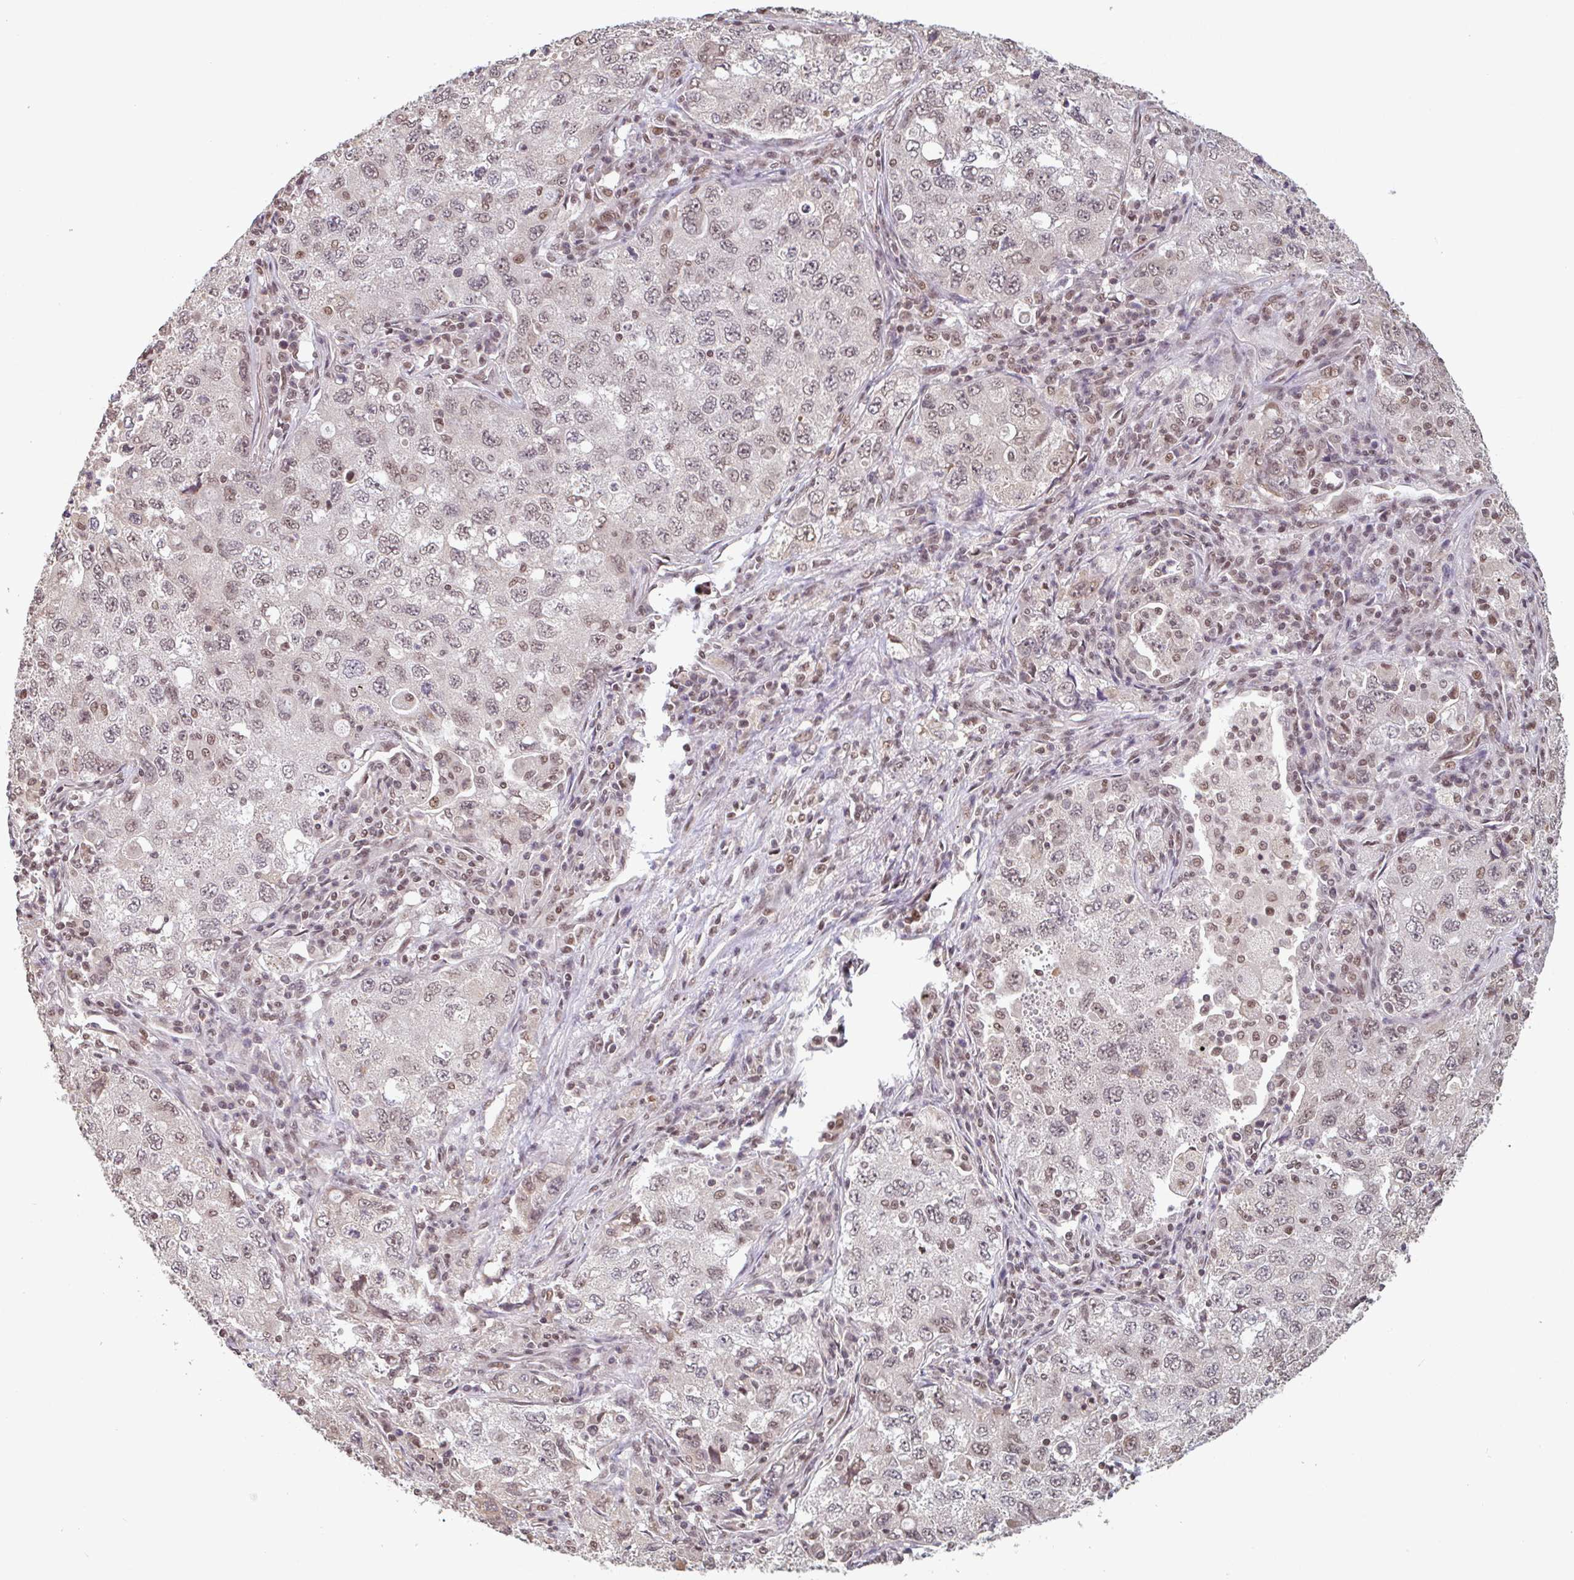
{"staining": {"intensity": "weak", "quantity": ">75%", "location": "nuclear"}, "tissue": "lung cancer", "cell_type": "Tumor cells", "image_type": "cancer", "snomed": [{"axis": "morphology", "description": "Adenocarcinoma, NOS"}, {"axis": "topography", "description": "Lung"}], "caption": "Immunohistochemical staining of adenocarcinoma (lung) shows weak nuclear protein staining in approximately >75% of tumor cells.", "gene": "DR1", "patient": {"sex": "female", "age": 57}}